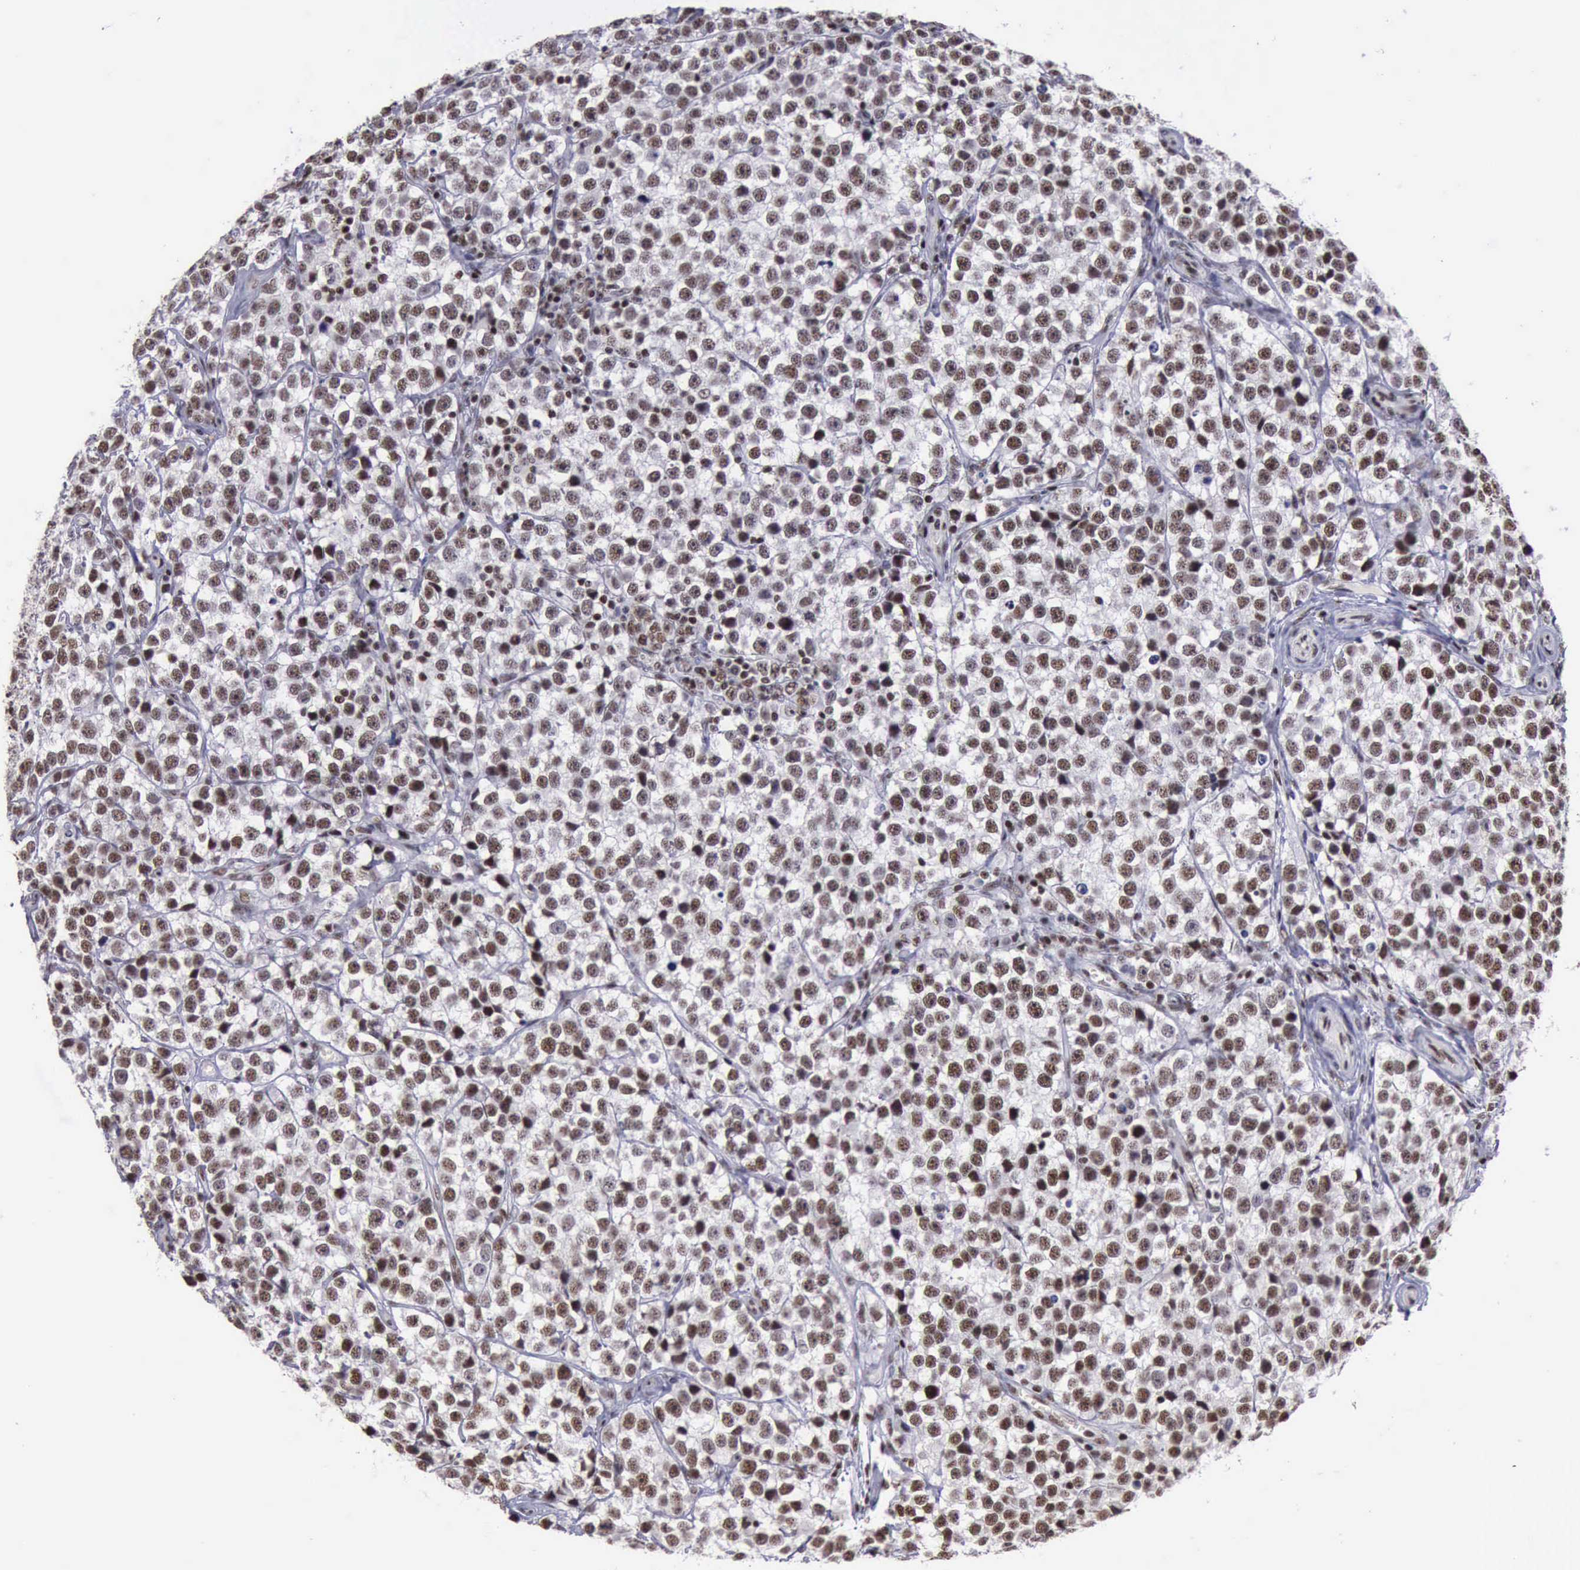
{"staining": {"intensity": "moderate", "quantity": ">75%", "location": "nuclear"}, "tissue": "testis cancer", "cell_type": "Tumor cells", "image_type": "cancer", "snomed": [{"axis": "morphology", "description": "Seminoma, NOS"}, {"axis": "topography", "description": "Testis"}], "caption": "Protein staining of testis cancer tissue exhibits moderate nuclear staining in approximately >75% of tumor cells.", "gene": "YY1", "patient": {"sex": "male", "age": 25}}